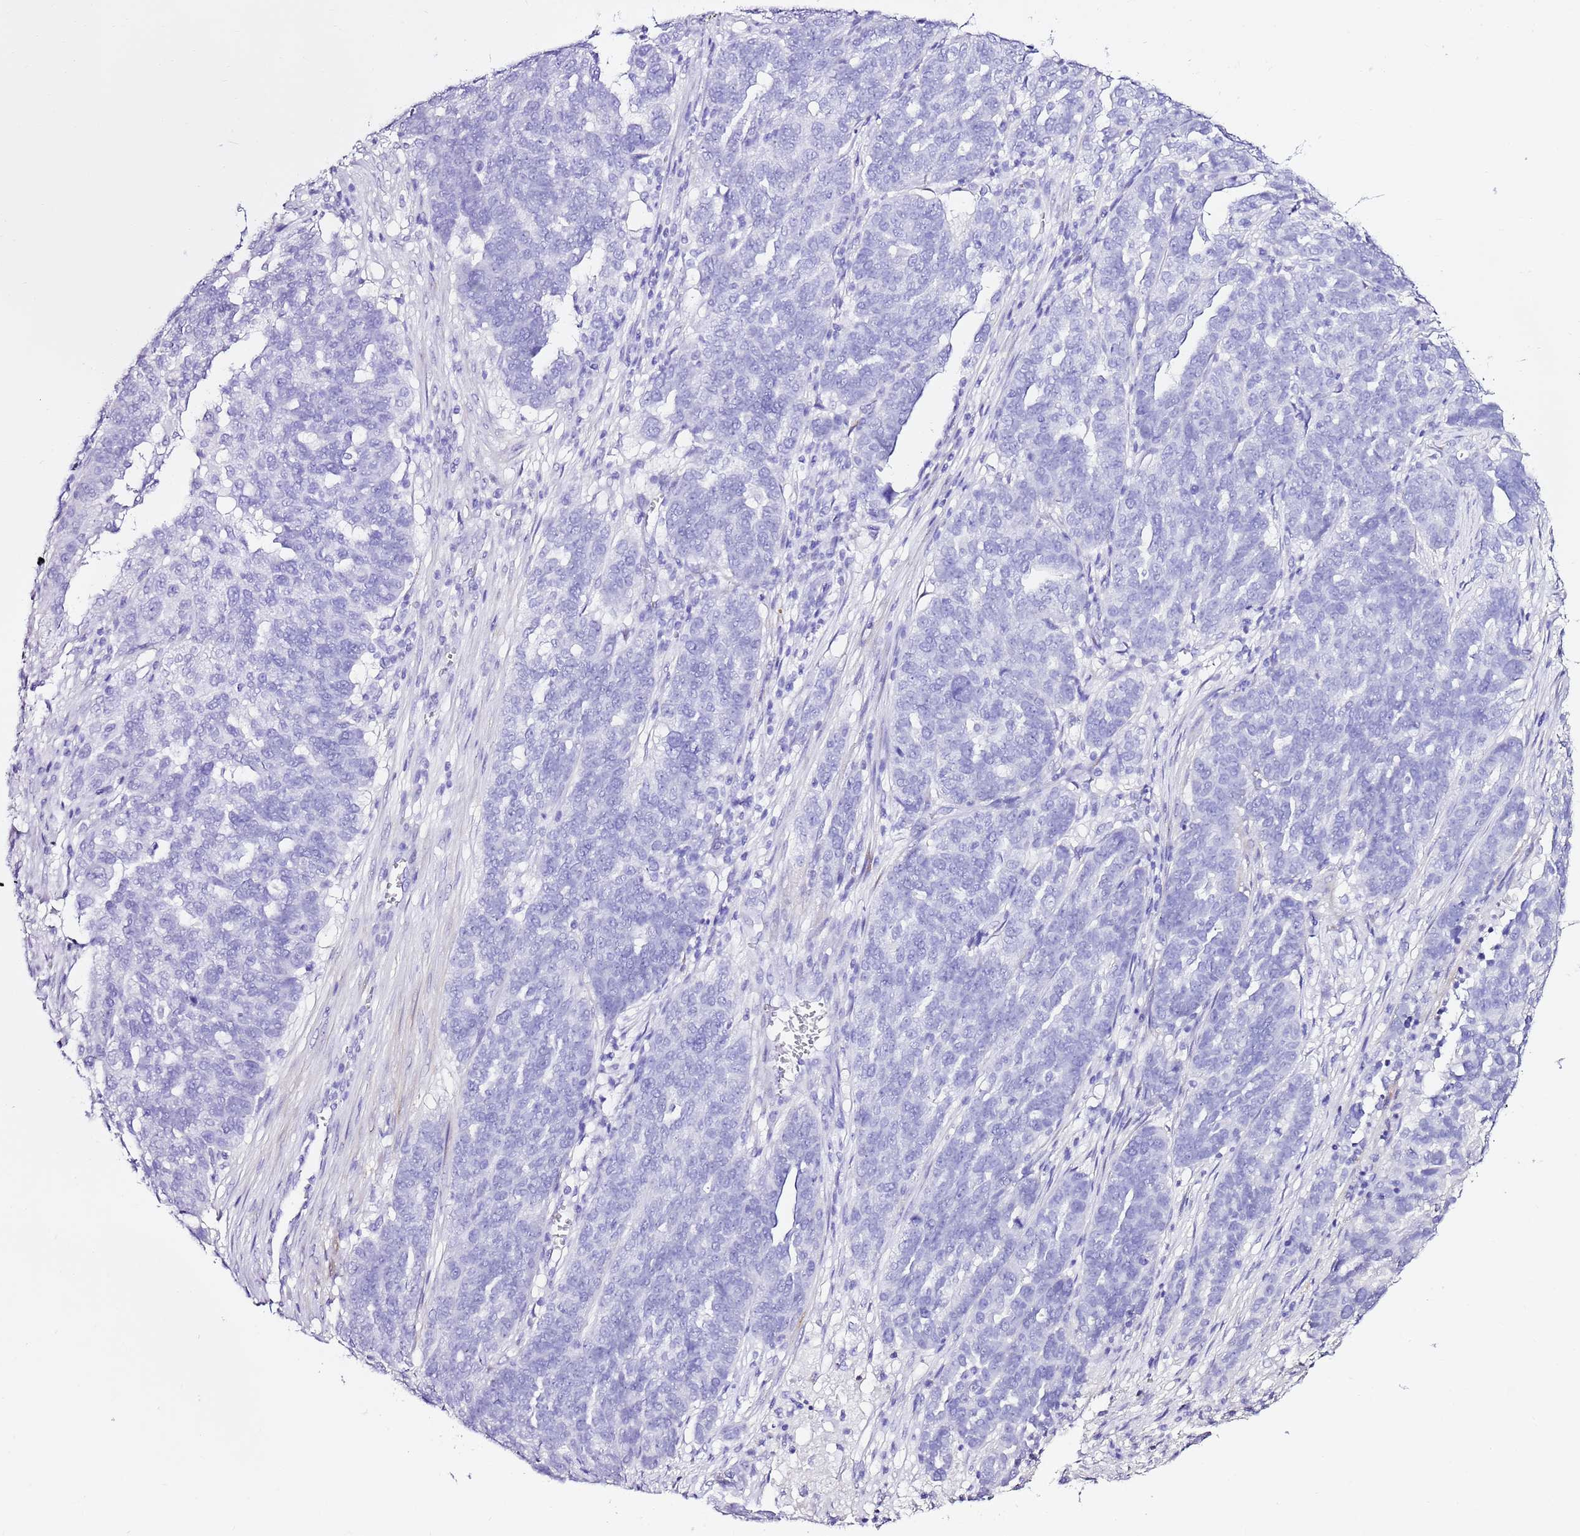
{"staining": {"intensity": "negative", "quantity": "none", "location": "none"}, "tissue": "ovarian cancer", "cell_type": "Tumor cells", "image_type": "cancer", "snomed": [{"axis": "morphology", "description": "Cystadenocarcinoma, serous, NOS"}, {"axis": "topography", "description": "Ovary"}], "caption": "A histopathology image of human ovarian cancer (serous cystadenocarcinoma) is negative for staining in tumor cells.", "gene": "ART5", "patient": {"sex": "female", "age": 59}}